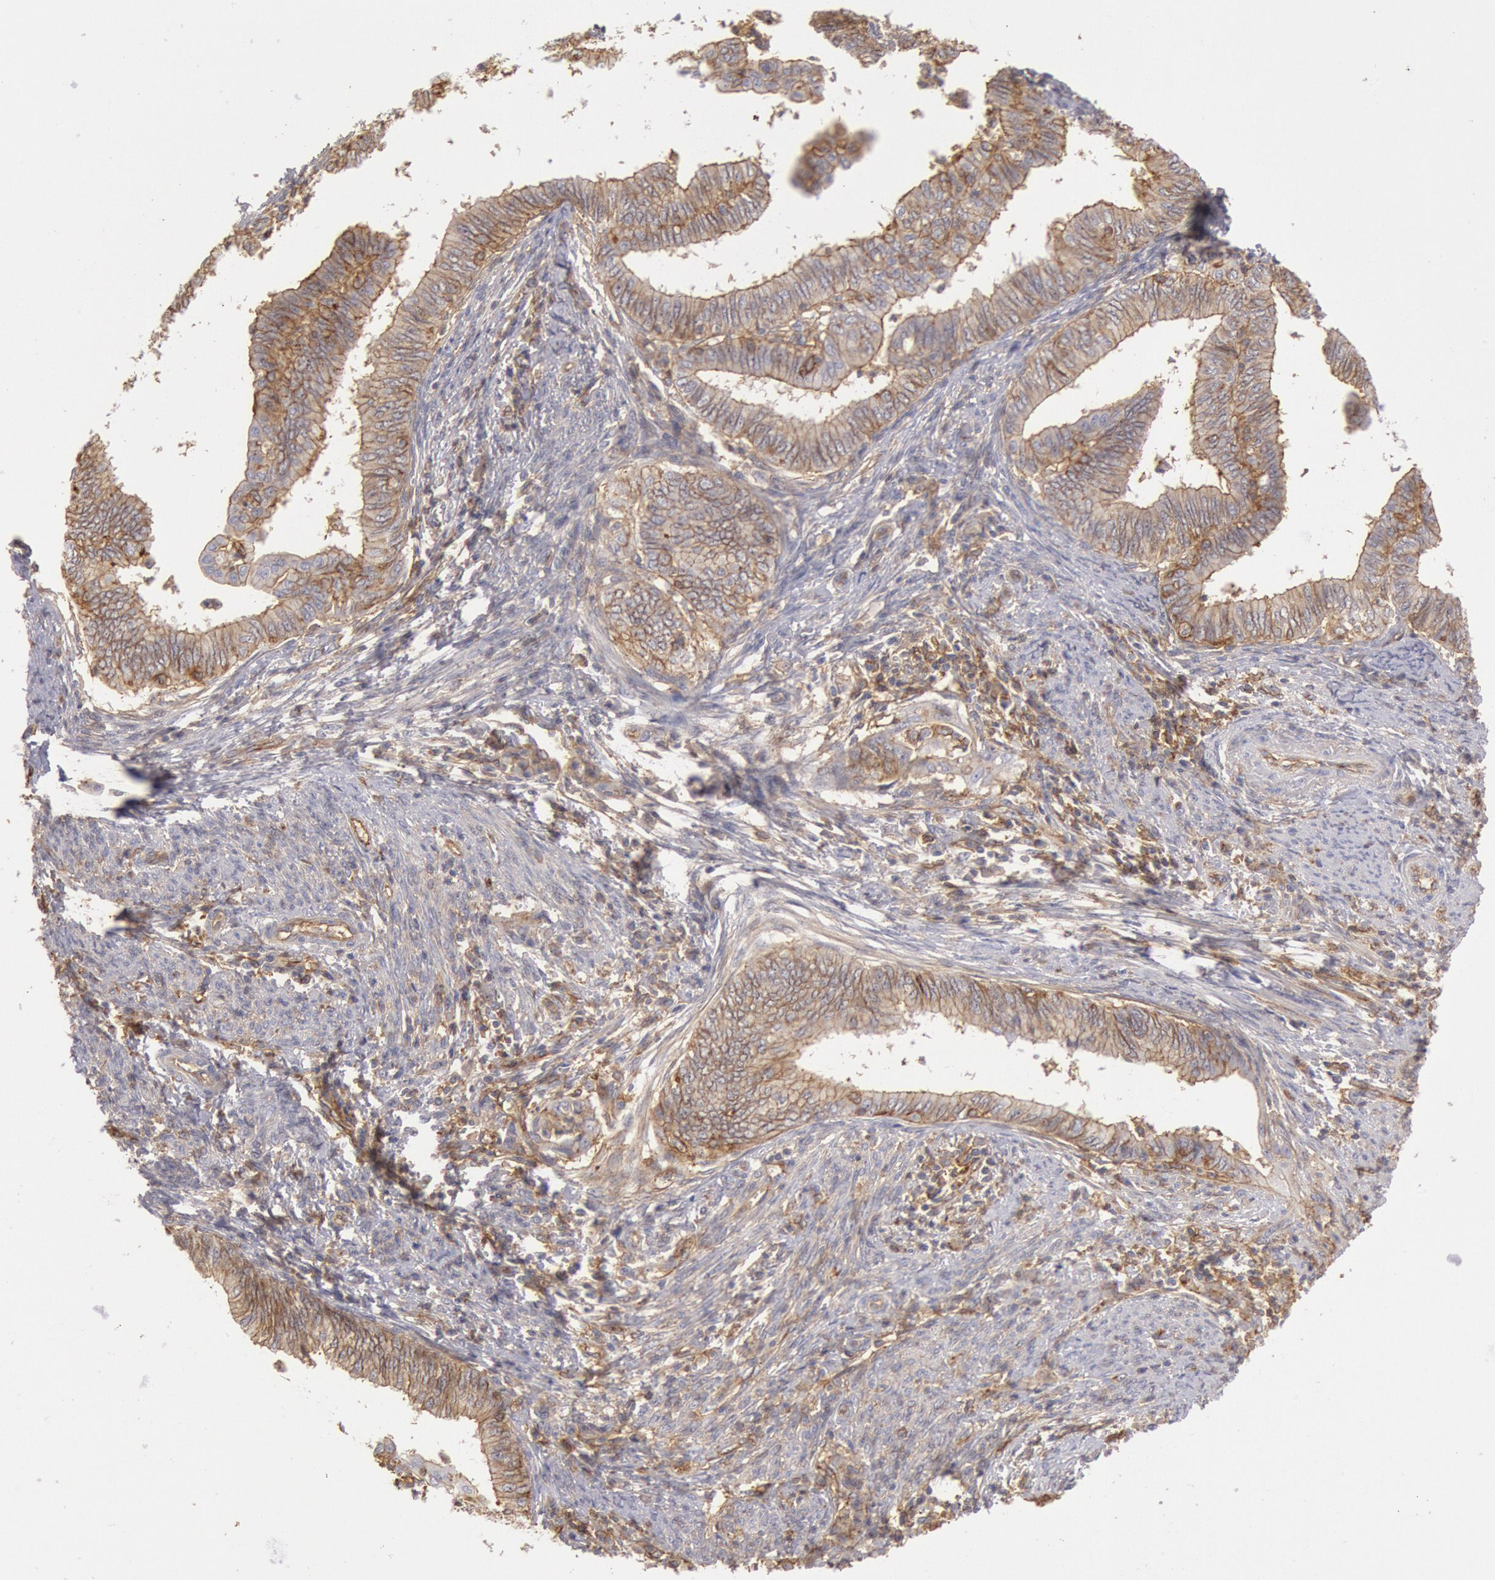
{"staining": {"intensity": "moderate", "quantity": ">75%", "location": "cytoplasmic/membranous"}, "tissue": "endometrial cancer", "cell_type": "Tumor cells", "image_type": "cancer", "snomed": [{"axis": "morphology", "description": "Adenocarcinoma, NOS"}, {"axis": "topography", "description": "Endometrium"}], "caption": "Brown immunohistochemical staining in human adenocarcinoma (endometrial) exhibits moderate cytoplasmic/membranous staining in about >75% of tumor cells.", "gene": "SNAP23", "patient": {"sex": "female", "age": 66}}